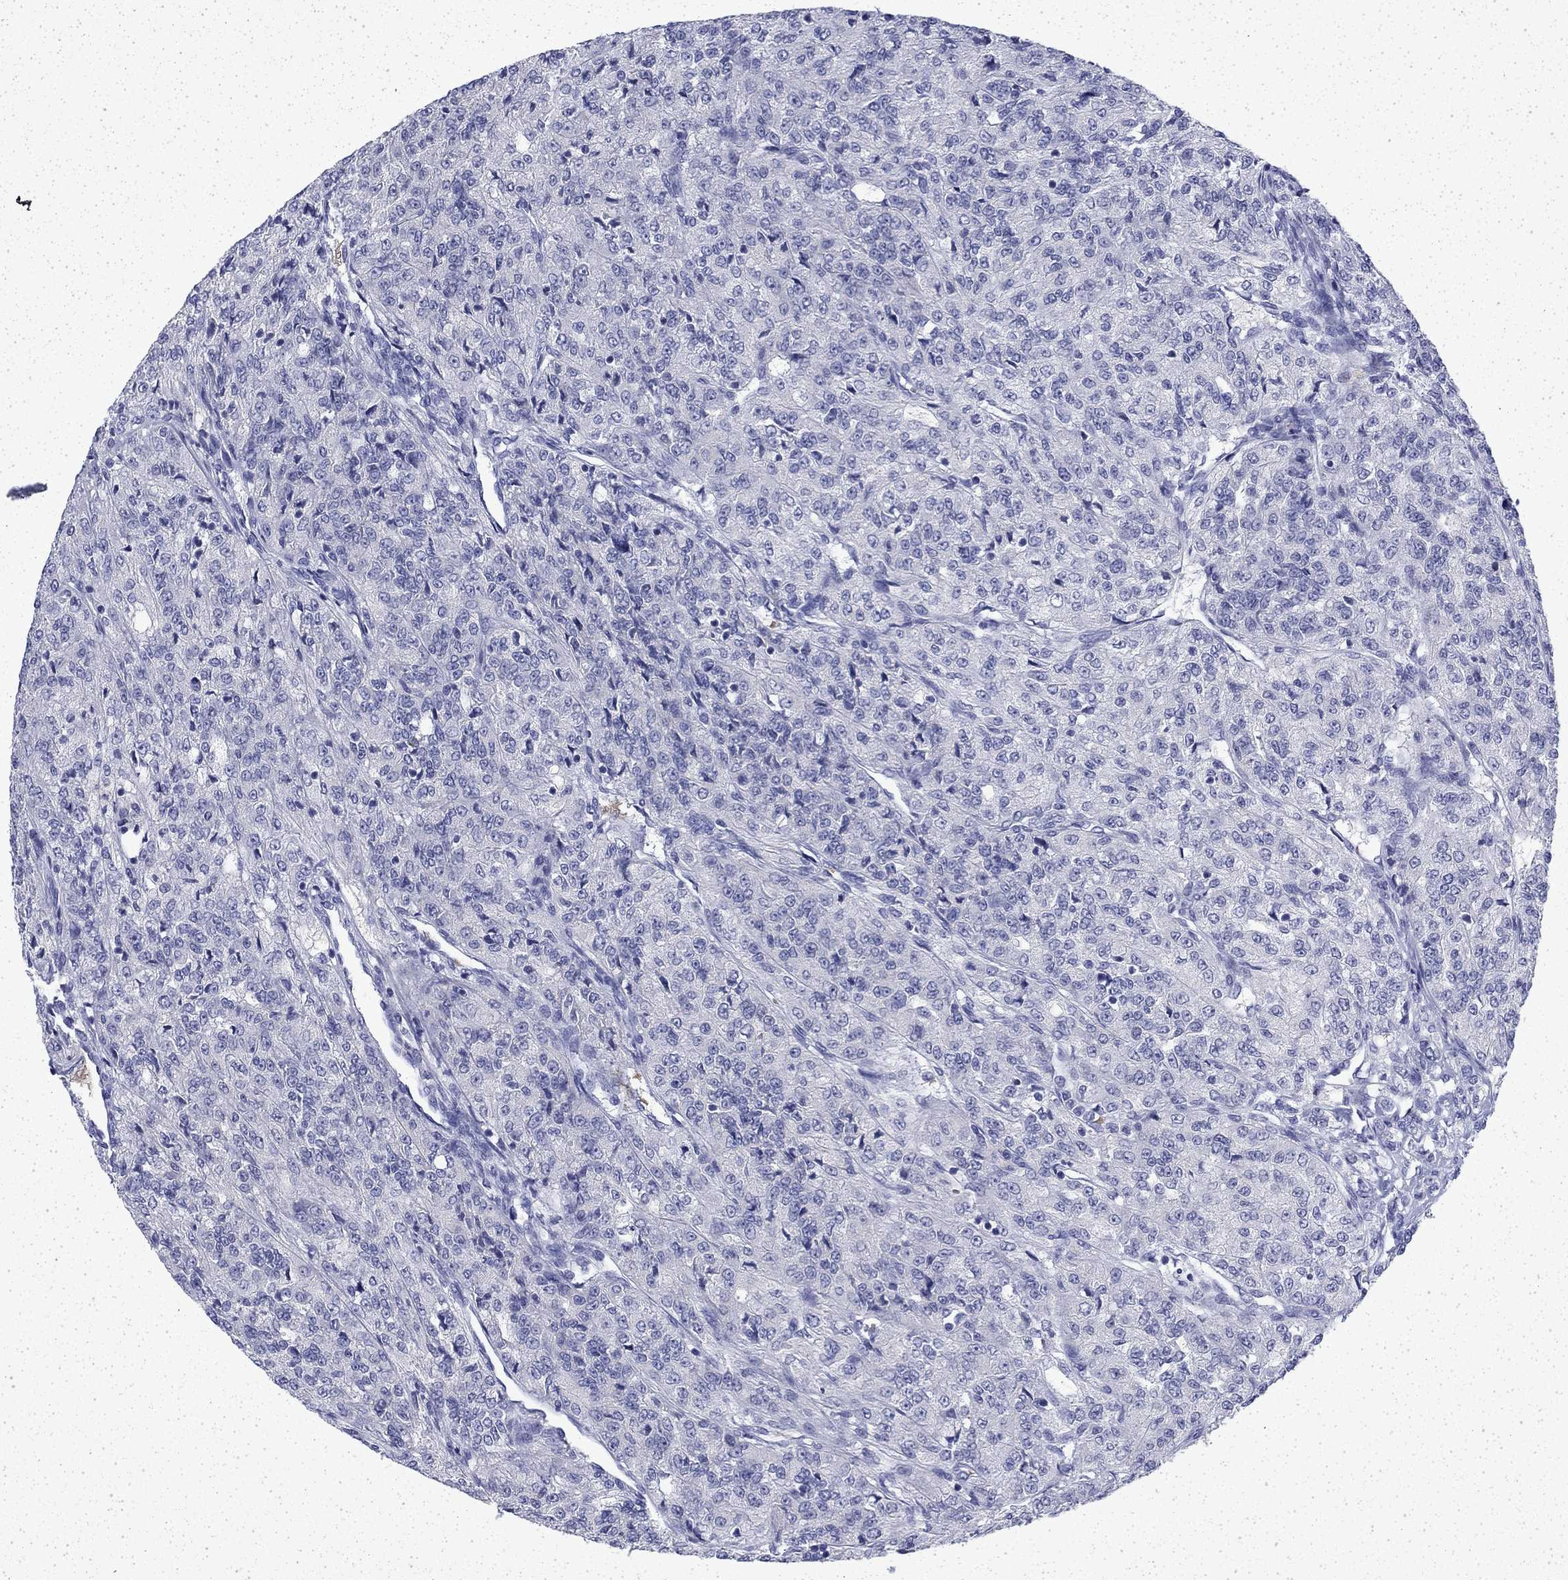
{"staining": {"intensity": "negative", "quantity": "none", "location": "none"}, "tissue": "renal cancer", "cell_type": "Tumor cells", "image_type": "cancer", "snomed": [{"axis": "morphology", "description": "Adenocarcinoma, NOS"}, {"axis": "topography", "description": "Kidney"}], "caption": "An image of adenocarcinoma (renal) stained for a protein demonstrates no brown staining in tumor cells.", "gene": "ENPP6", "patient": {"sex": "female", "age": 63}}